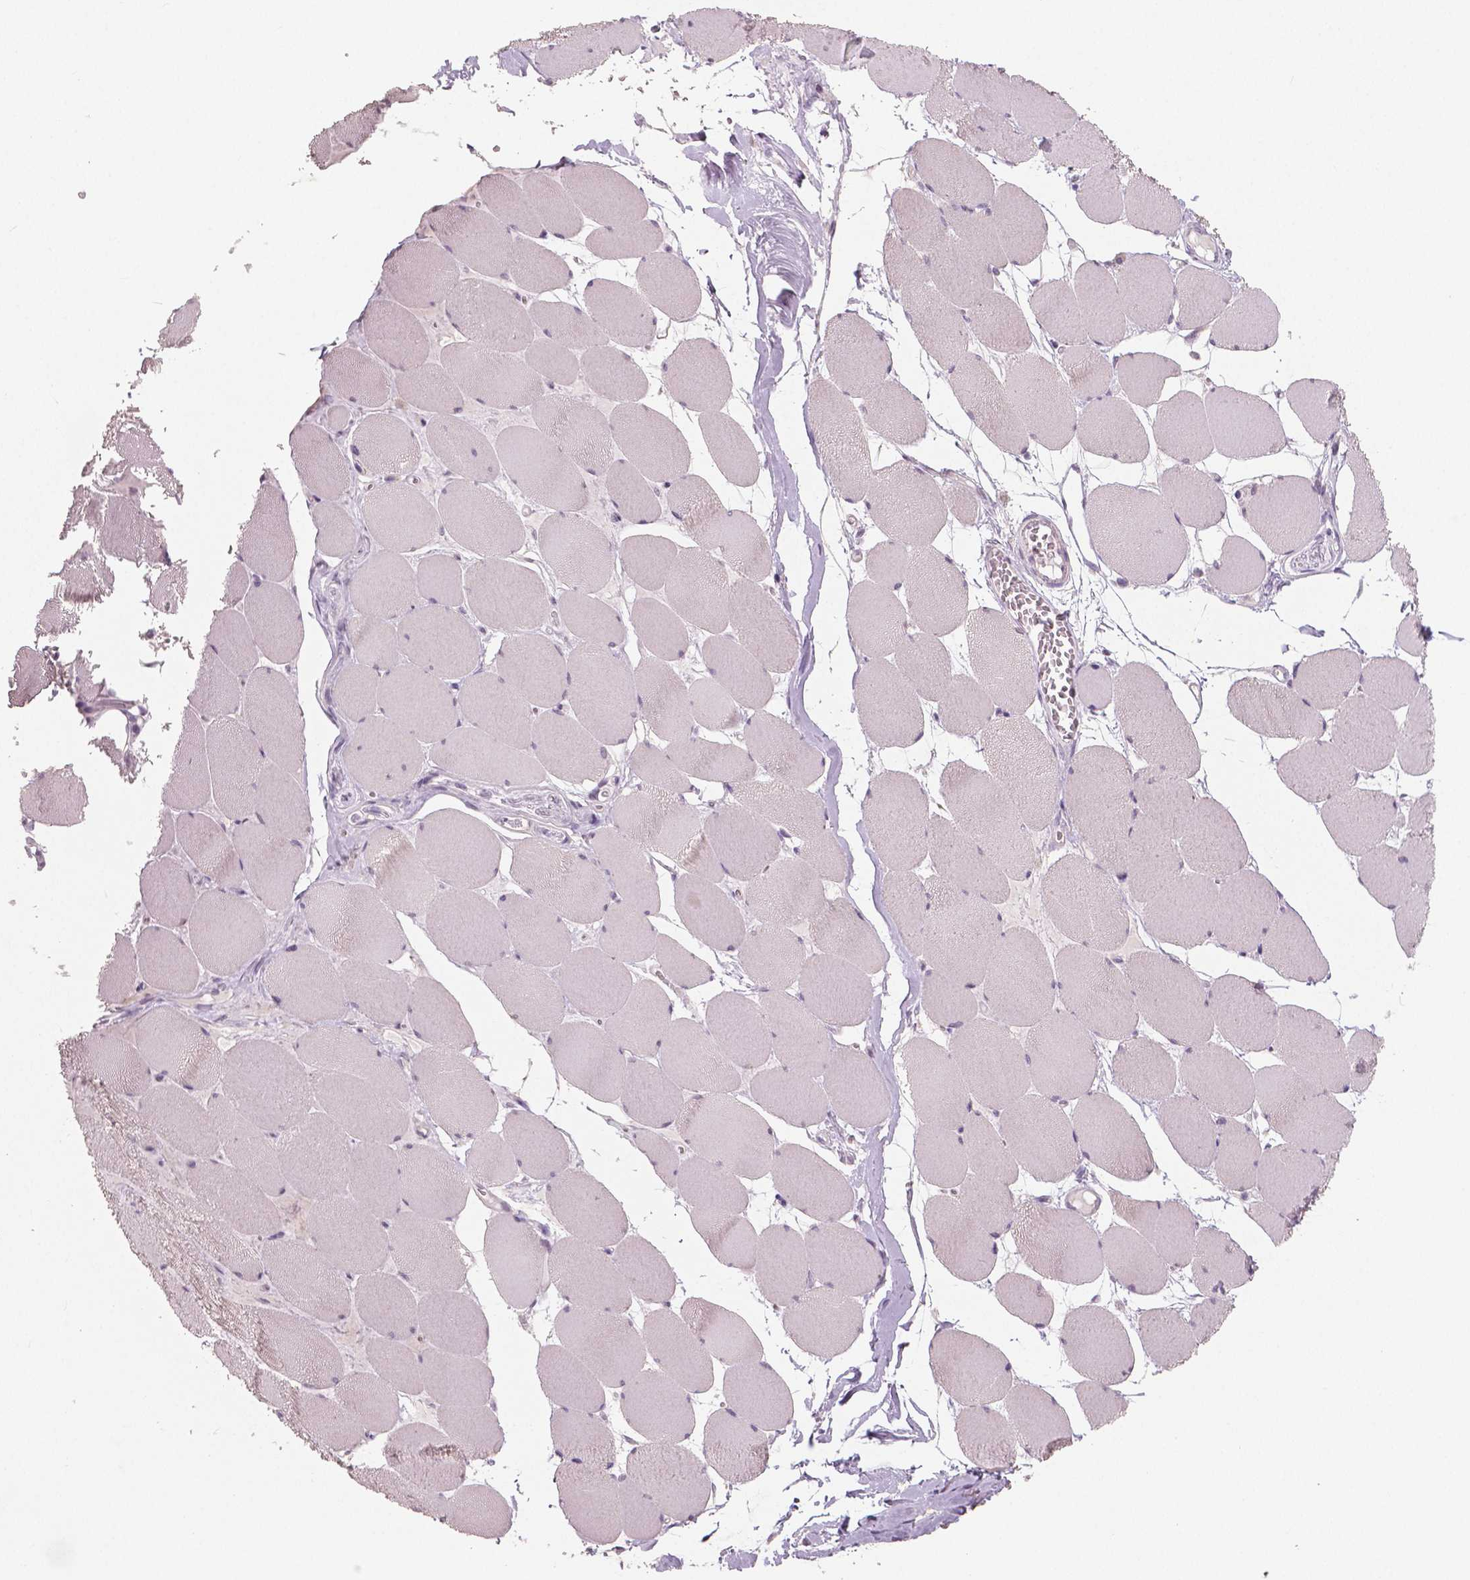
{"staining": {"intensity": "negative", "quantity": "none", "location": "none"}, "tissue": "skeletal muscle", "cell_type": "Myocytes", "image_type": "normal", "snomed": [{"axis": "morphology", "description": "Normal tissue, NOS"}, {"axis": "topography", "description": "Skeletal muscle"}], "caption": "Immunohistochemistry image of benign skeletal muscle stained for a protein (brown), which reveals no positivity in myocytes. Brightfield microscopy of IHC stained with DAB (3,3'-diaminobenzidine) (brown) and hematoxylin (blue), captured at high magnification.", "gene": "NECAB1", "patient": {"sex": "female", "age": 75}}